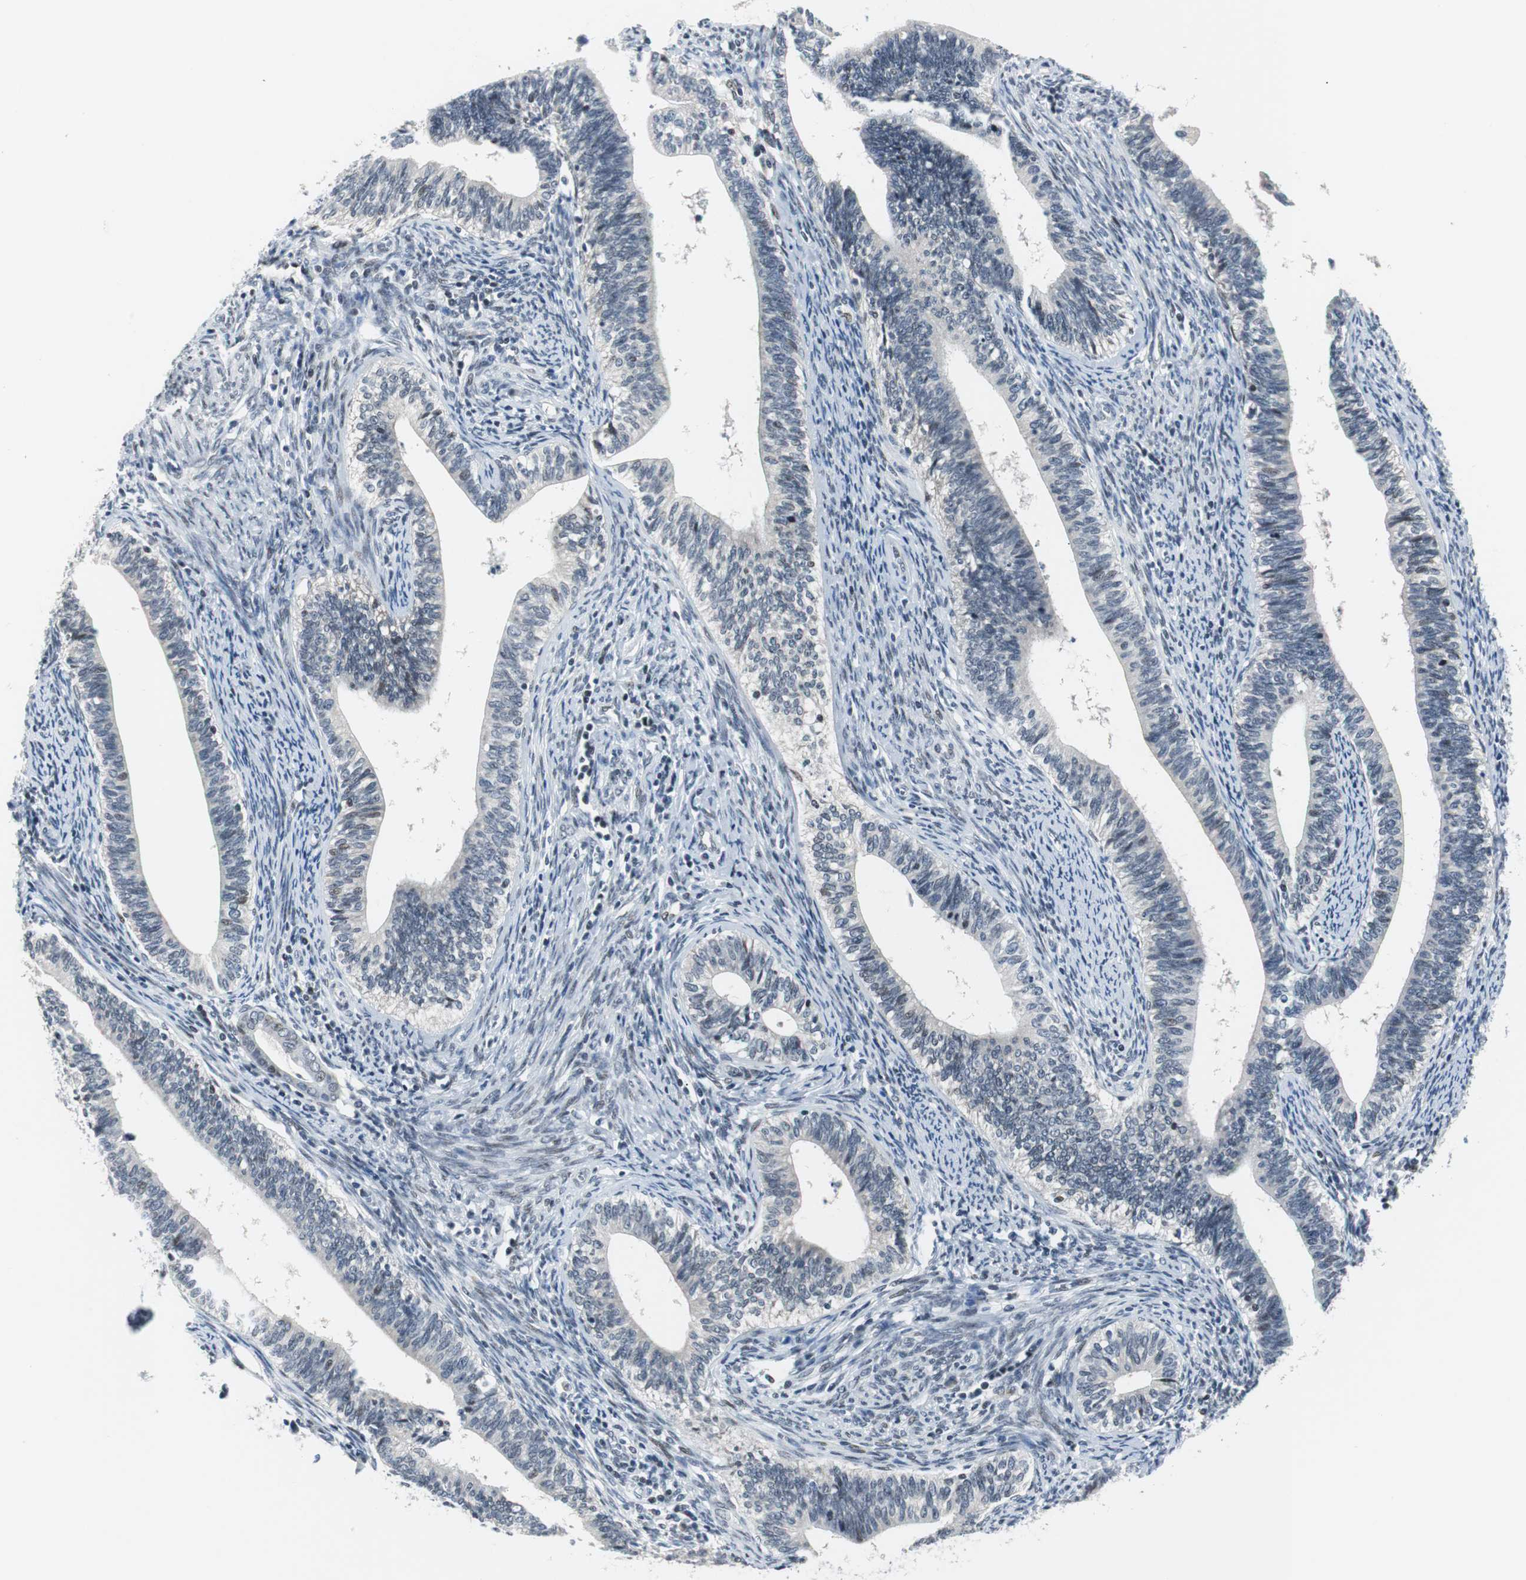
{"staining": {"intensity": "weak", "quantity": "<25%", "location": "nuclear"}, "tissue": "cervical cancer", "cell_type": "Tumor cells", "image_type": "cancer", "snomed": [{"axis": "morphology", "description": "Adenocarcinoma, NOS"}, {"axis": "topography", "description": "Cervix"}], "caption": "Tumor cells are negative for protein expression in human adenocarcinoma (cervical).", "gene": "MTA1", "patient": {"sex": "female", "age": 44}}